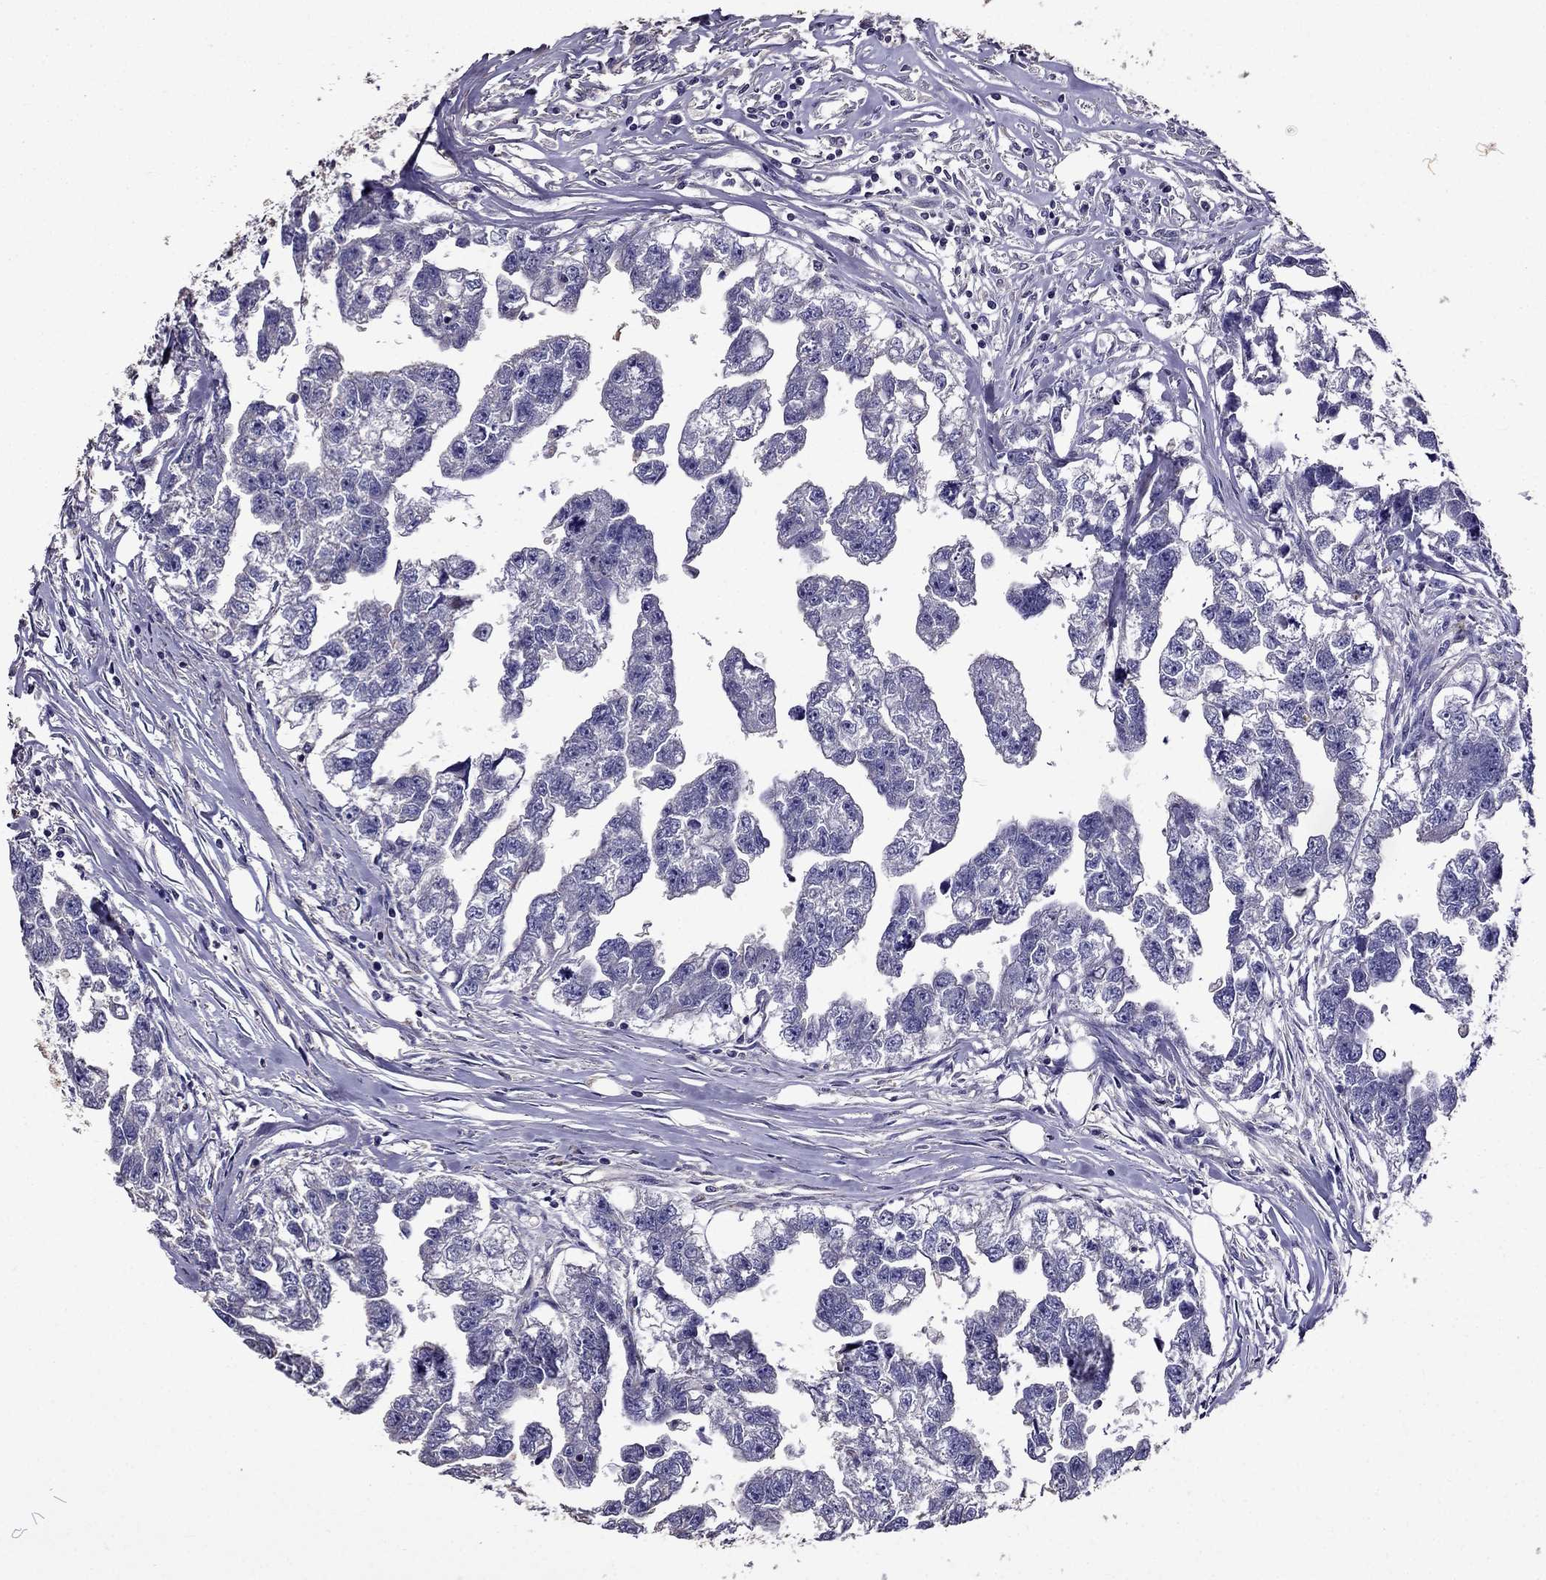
{"staining": {"intensity": "negative", "quantity": "none", "location": "none"}, "tissue": "testis cancer", "cell_type": "Tumor cells", "image_type": "cancer", "snomed": [{"axis": "morphology", "description": "Carcinoma, Embryonal, NOS"}, {"axis": "morphology", "description": "Teratoma, malignant, NOS"}, {"axis": "topography", "description": "Testis"}], "caption": "A high-resolution photomicrograph shows immunohistochemistry (IHC) staining of teratoma (malignant) (testis), which demonstrates no significant staining in tumor cells.", "gene": "NKX3-1", "patient": {"sex": "male", "age": 44}}